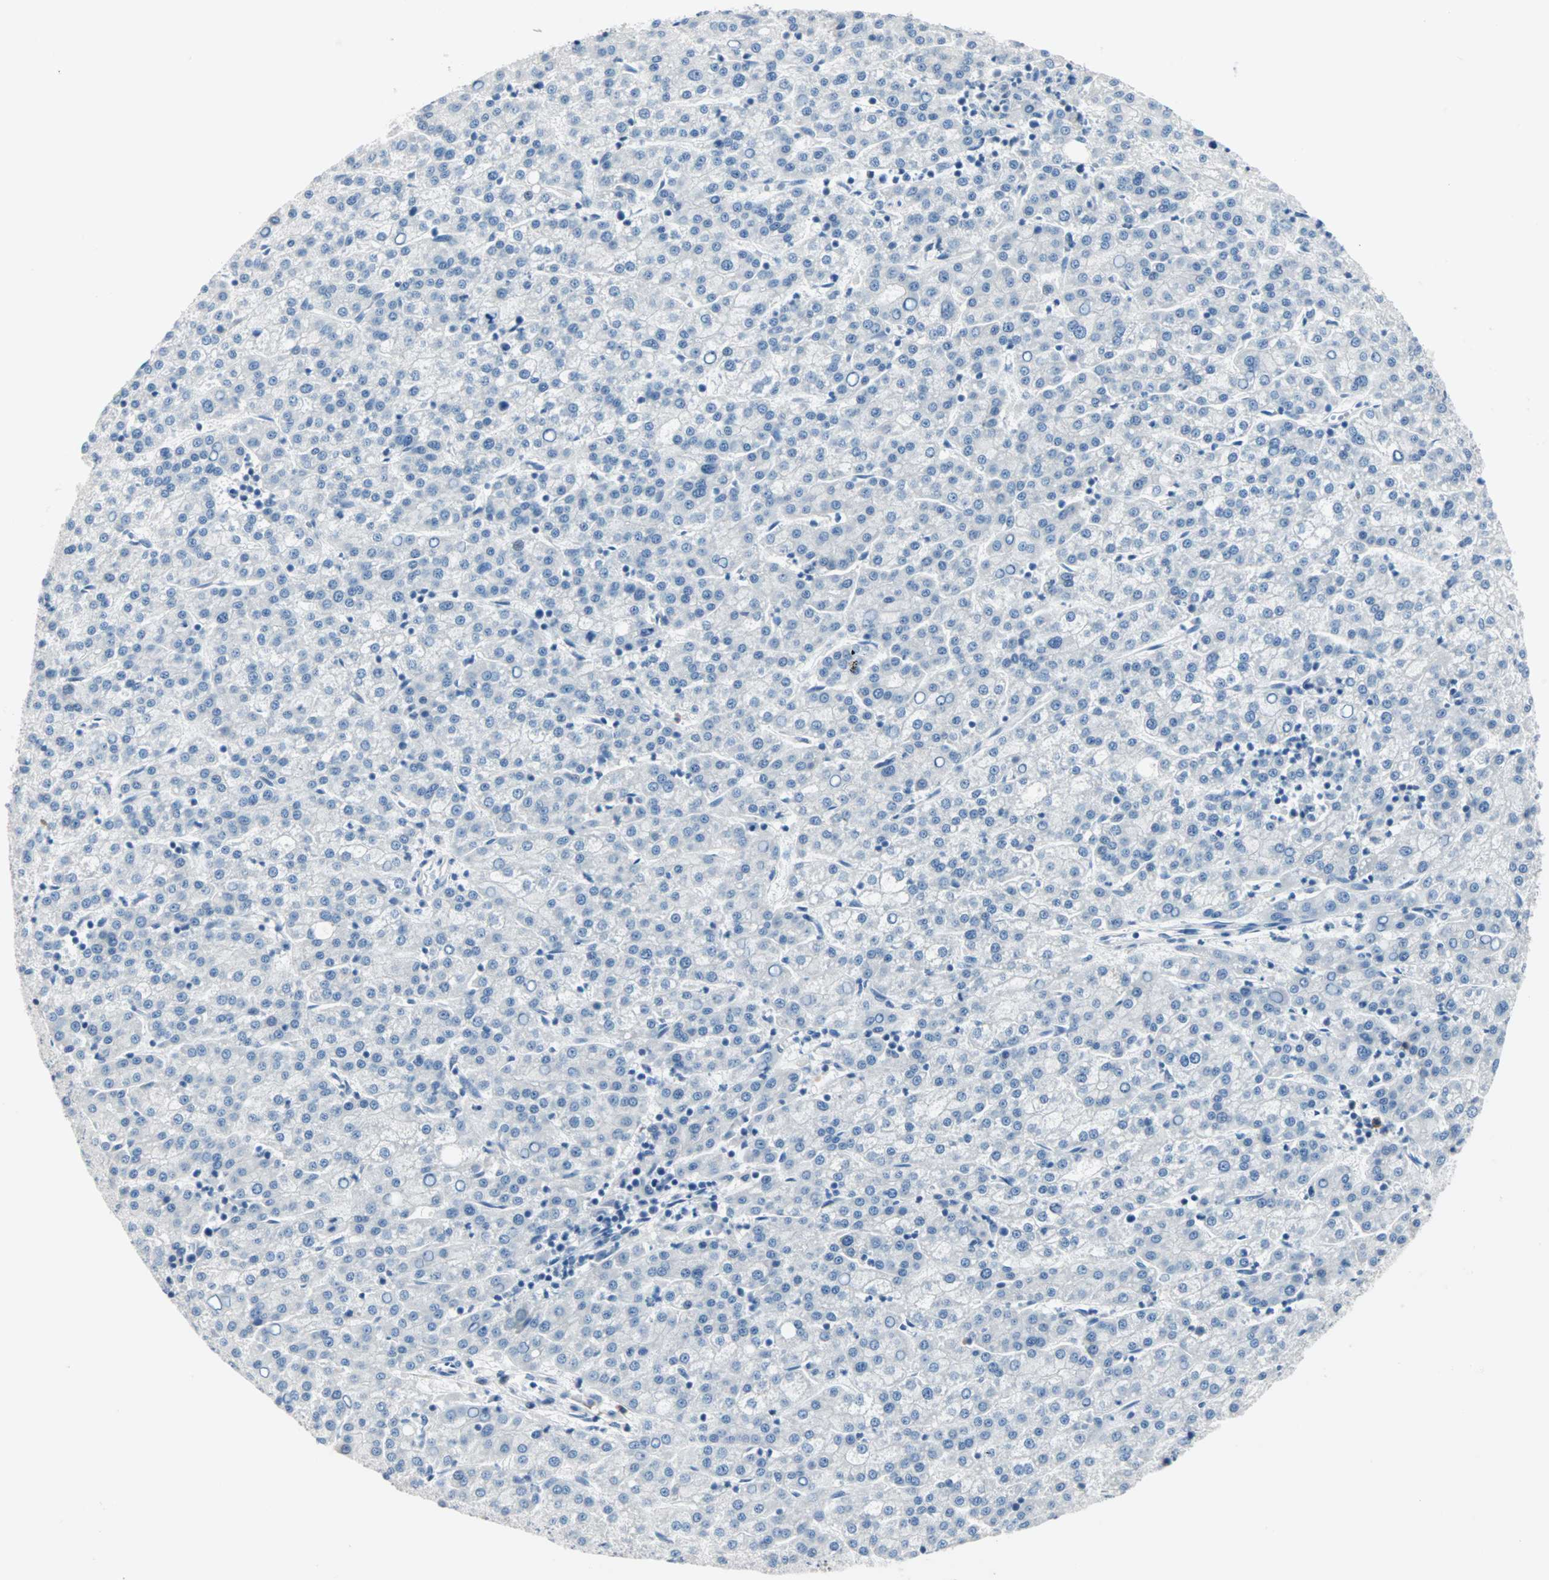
{"staining": {"intensity": "negative", "quantity": "none", "location": "none"}, "tissue": "liver cancer", "cell_type": "Tumor cells", "image_type": "cancer", "snomed": [{"axis": "morphology", "description": "Carcinoma, Hepatocellular, NOS"}, {"axis": "topography", "description": "Liver"}], "caption": "The micrograph demonstrates no staining of tumor cells in liver cancer (hepatocellular carcinoma).", "gene": "NEFH", "patient": {"sex": "female", "age": 58}}